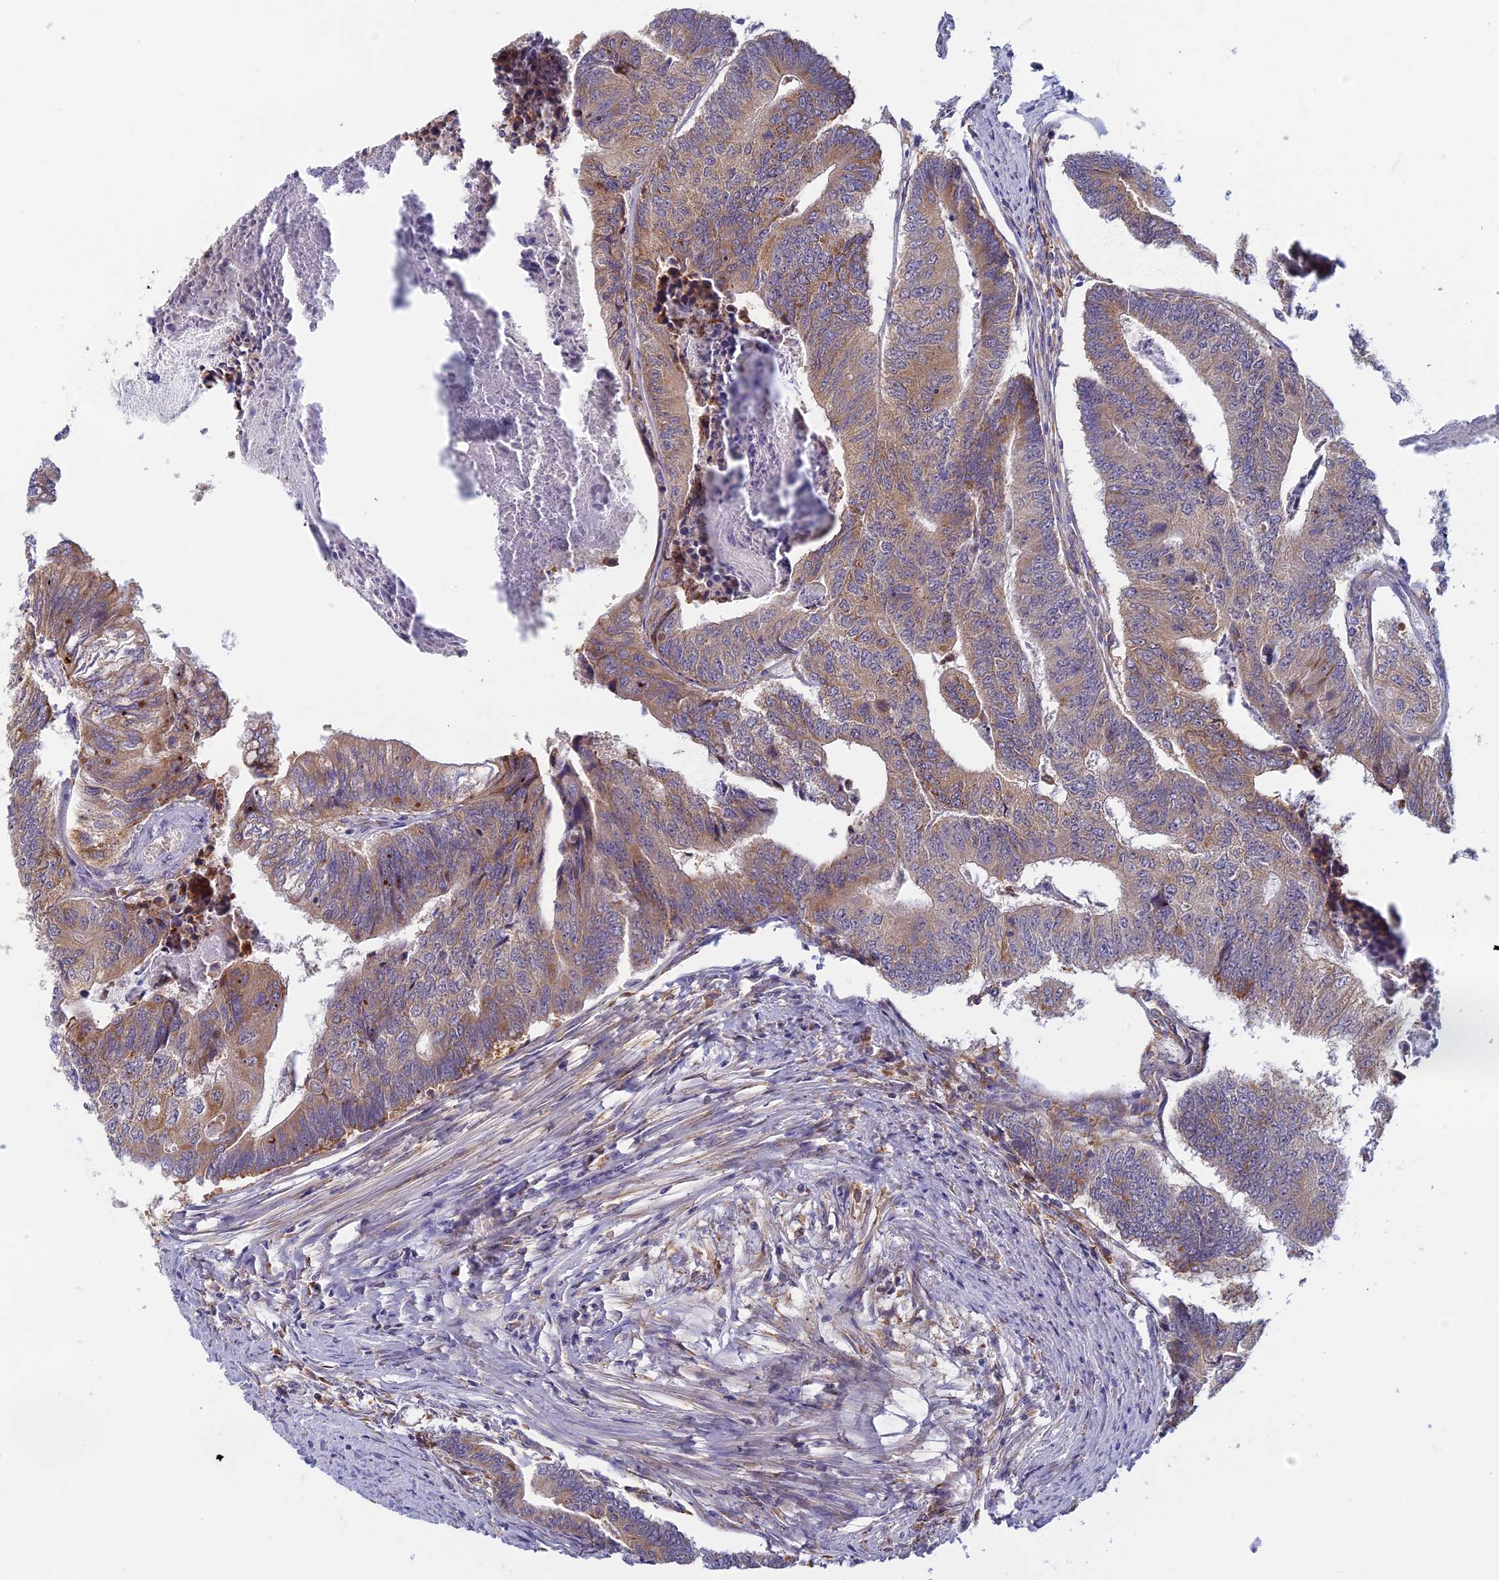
{"staining": {"intensity": "moderate", "quantity": "25%-75%", "location": "cytoplasmic/membranous"}, "tissue": "colorectal cancer", "cell_type": "Tumor cells", "image_type": "cancer", "snomed": [{"axis": "morphology", "description": "Adenocarcinoma, NOS"}, {"axis": "topography", "description": "Colon"}], "caption": "Tumor cells reveal moderate cytoplasmic/membranous positivity in approximately 25%-75% of cells in colorectal cancer (adenocarcinoma).", "gene": "DDX51", "patient": {"sex": "female", "age": 67}}